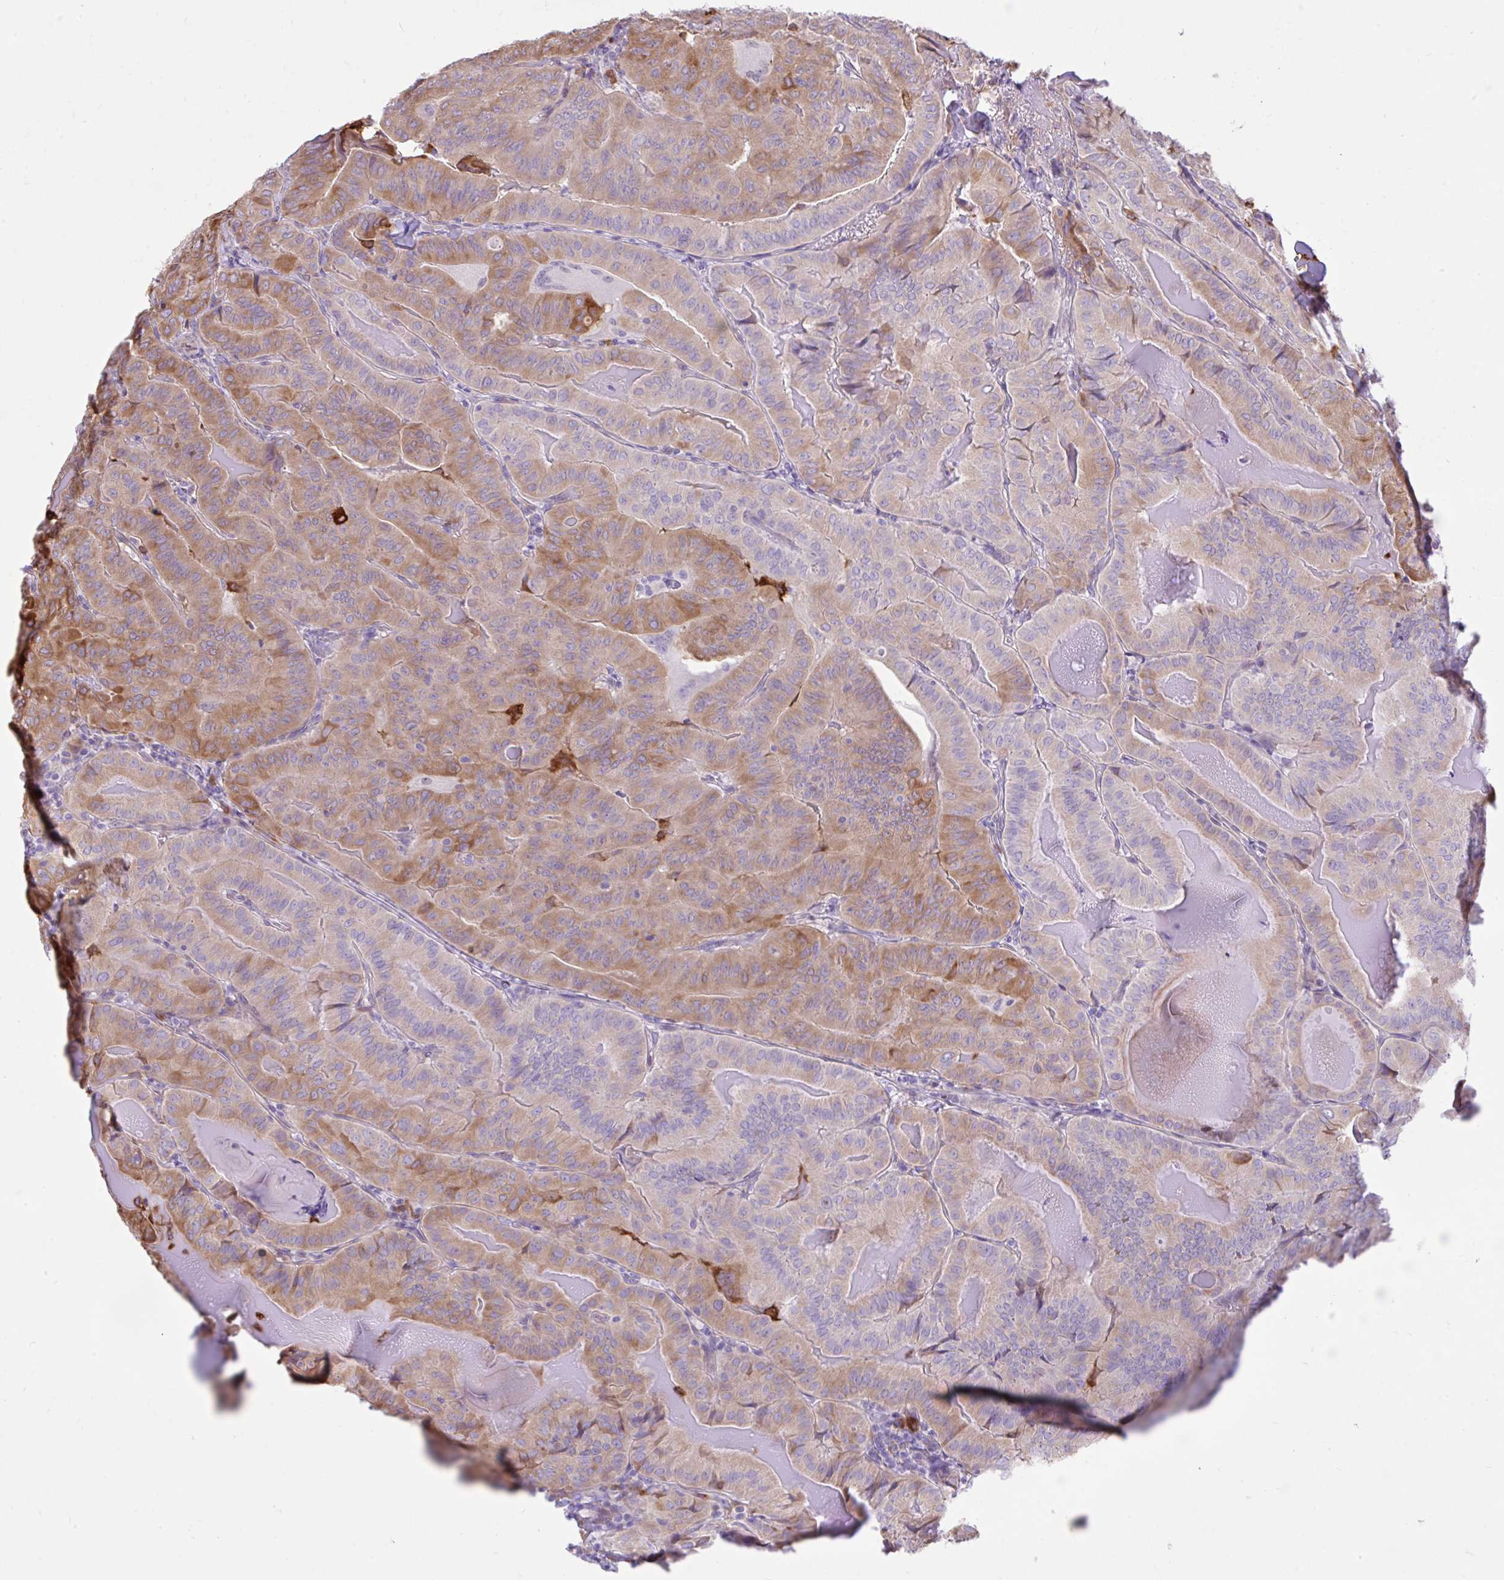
{"staining": {"intensity": "moderate", "quantity": "25%-75%", "location": "cytoplasmic/membranous"}, "tissue": "thyroid cancer", "cell_type": "Tumor cells", "image_type": "cancer", "snomed": [{"axis": "morphology", "description": "Papillary adenocarcinoma, NOS"}, {"axis": "topography", "description": "Thyroid gland"}], "caption": "Moderate cytoplasmic/membranous expression is appreciated in about 25%-75% of tumor cells in thyroid cancer (papillary adenocarcinoma). (Brightfield microscopy of DAB IHC at high magnification).", "gene": "EEF1A2", "patient": {"sex": "female", "age": 68}}